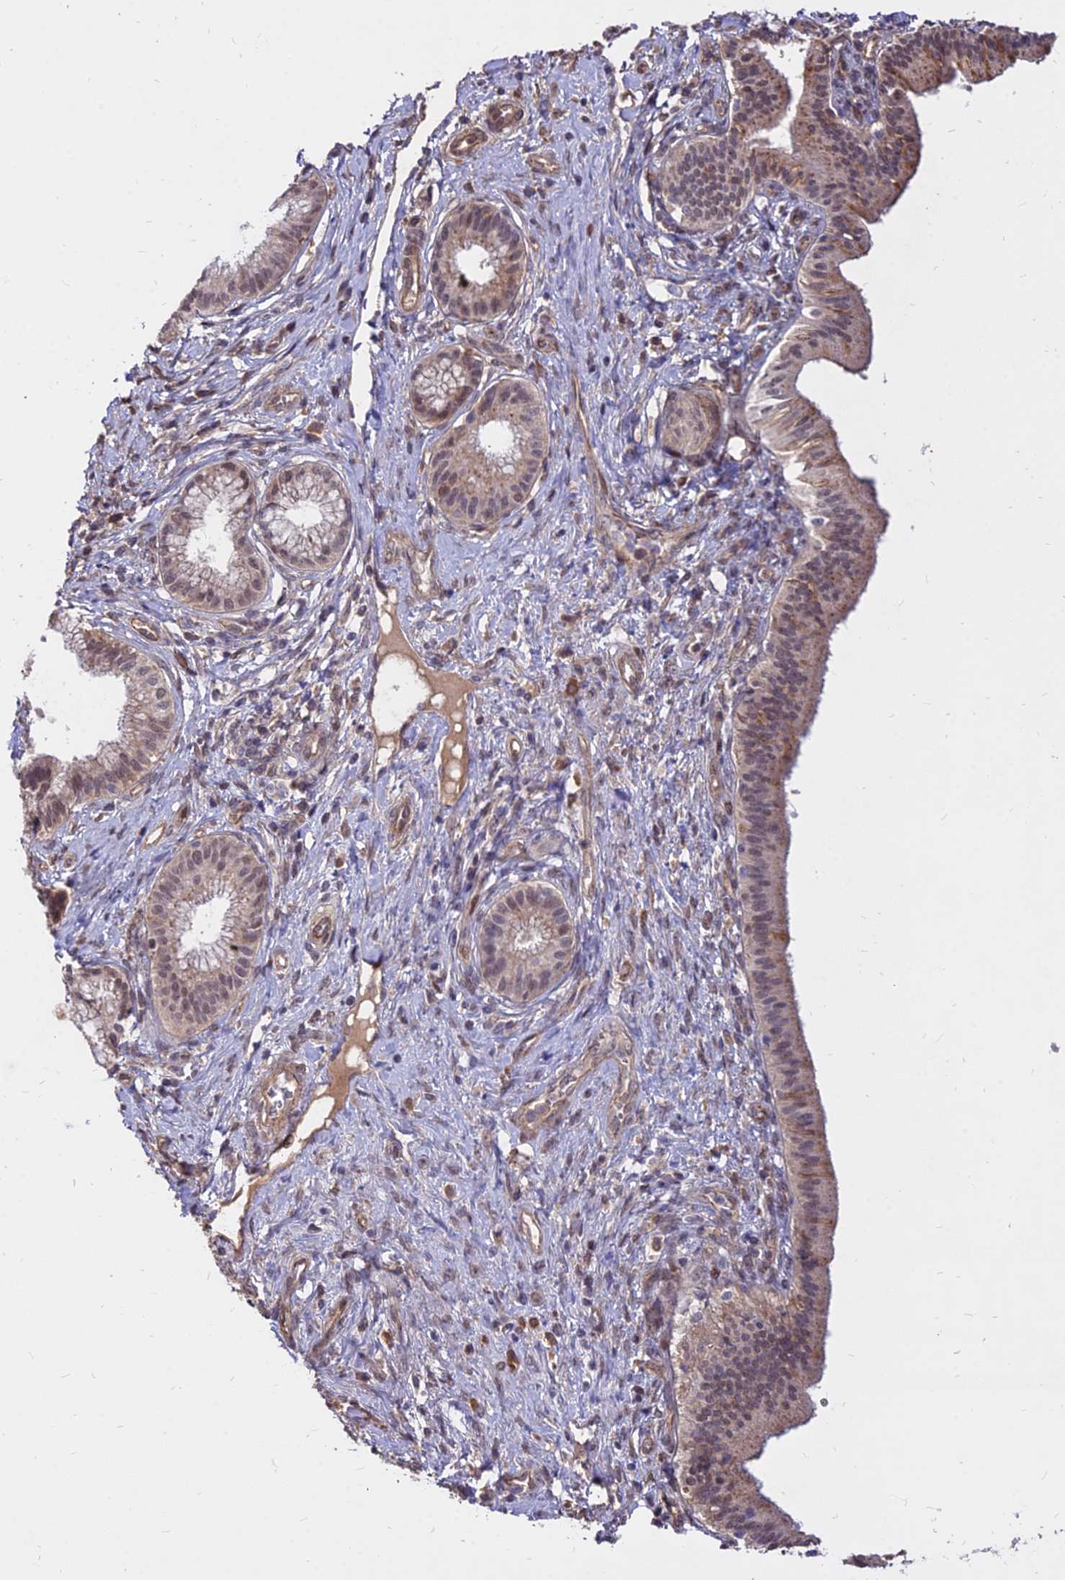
{"staining": {"intensity": "weak", "quantity": "25%-75%", "location": "cytoplasmic/membranous,nuclear"}, "tissue": "pancreatic cancer", "cell_type": "Tumor cells", "image_type": "cancer", "snomed": [{"axis": "morphology", "description": "Adenocarcinoma, NOS"}, {"axis": "topography", "description": "Pancreas"}], "caption": "DAB (3,3'-diaminobenzidine) immunohistochemical staining of human pancreatic cancer (adenocarcinoma) exhibits weak cytoplasmic/membranous and nuclear protein staining in about 25%-75% of tumor cells. The protein is shown in brown color, while the nuclei are stained blue.", "gene": "C11orf68", "patient": {"sex": "male", "age": 72}}